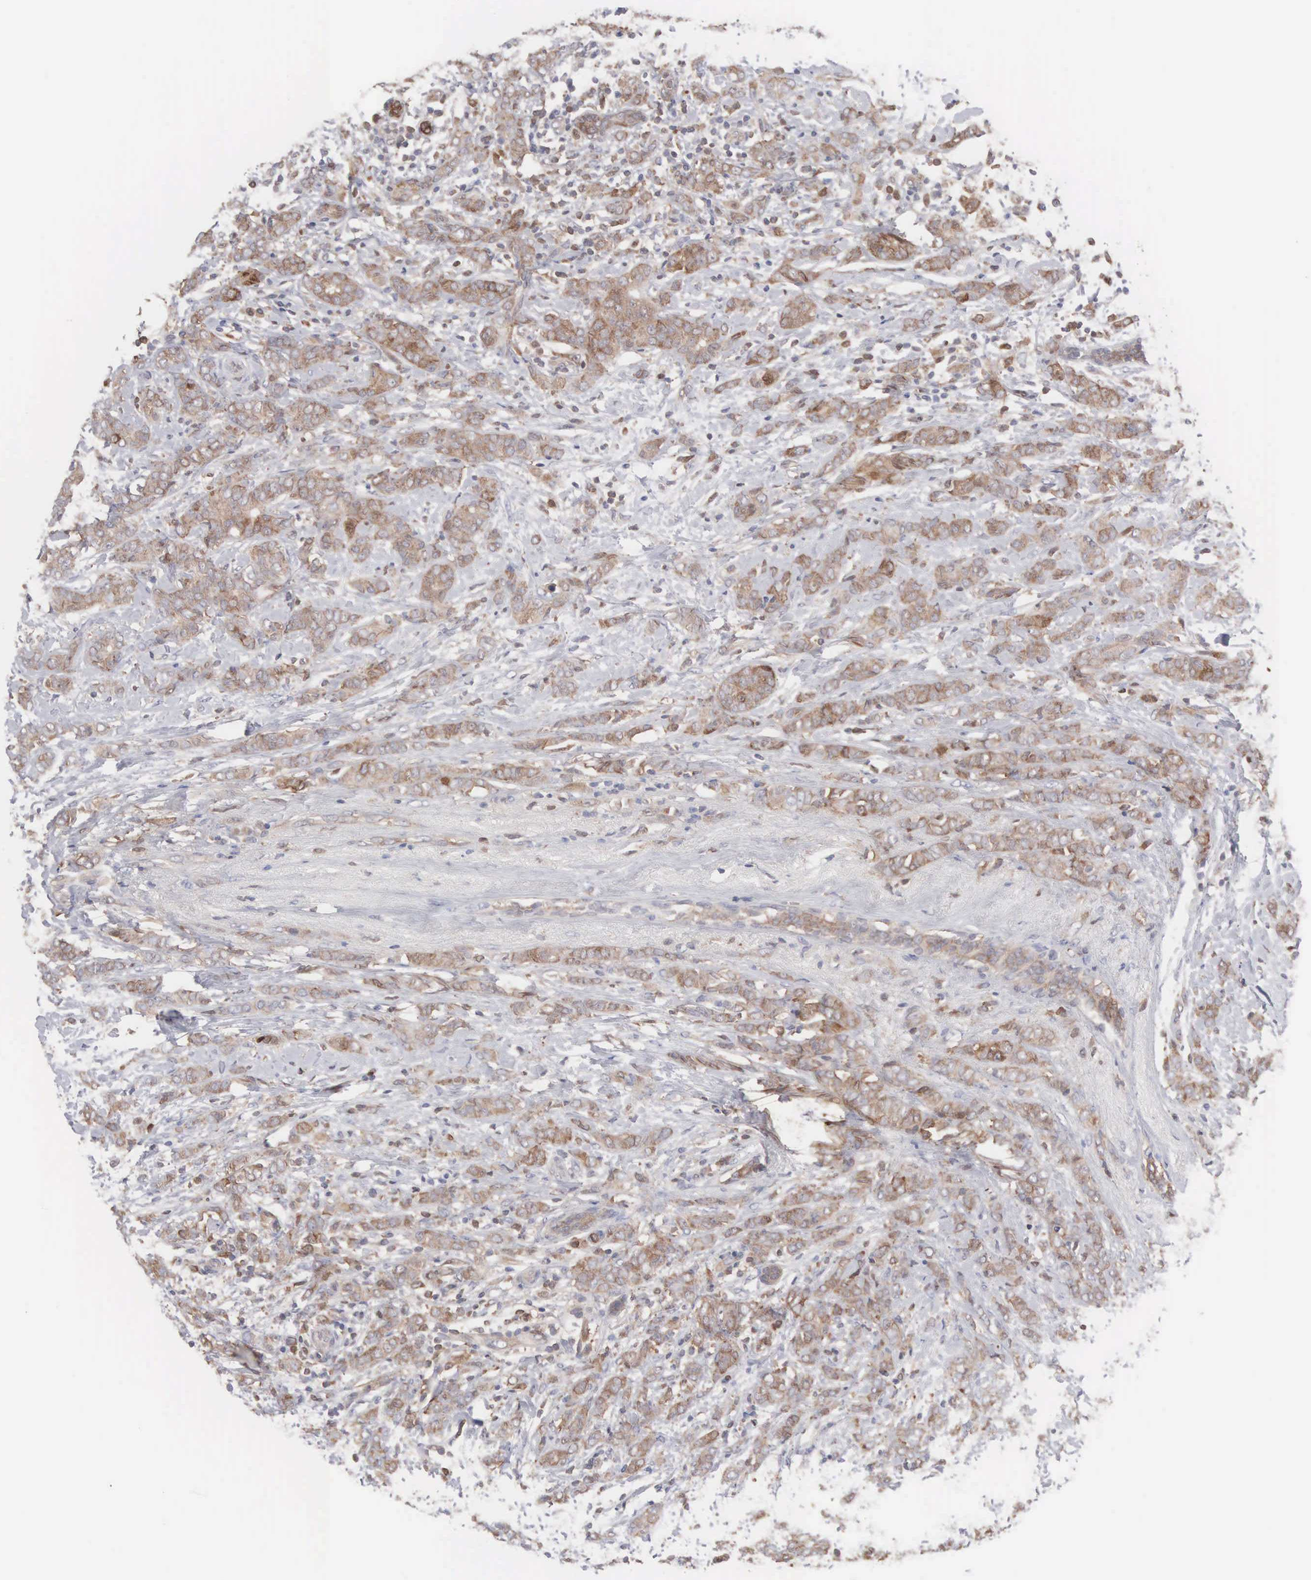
{"staining": {"intensity": "moderate", "quantity": ">75%", "location": "cytoplasmic/membranous"}, "tissue": "breast cancer", "cell_type": "Tumor cells", "image_type": "cancer", "snomed": [{"axis": "morphology", "description": "Duct carcinoma"}, {"axis": "topography", "description": "Breast"}], "caption": "Intraductal carcinoma (breast) was stained to show a protein in brown. There is medium levels of moderate cytoplasmic/membranous staining in approximately >75% of tumor cells. The protein is shown in brown color, while the nuclei are stained blue.", "gene": "MTHFD1", "patient": {"sex": "female", "age": 53}}